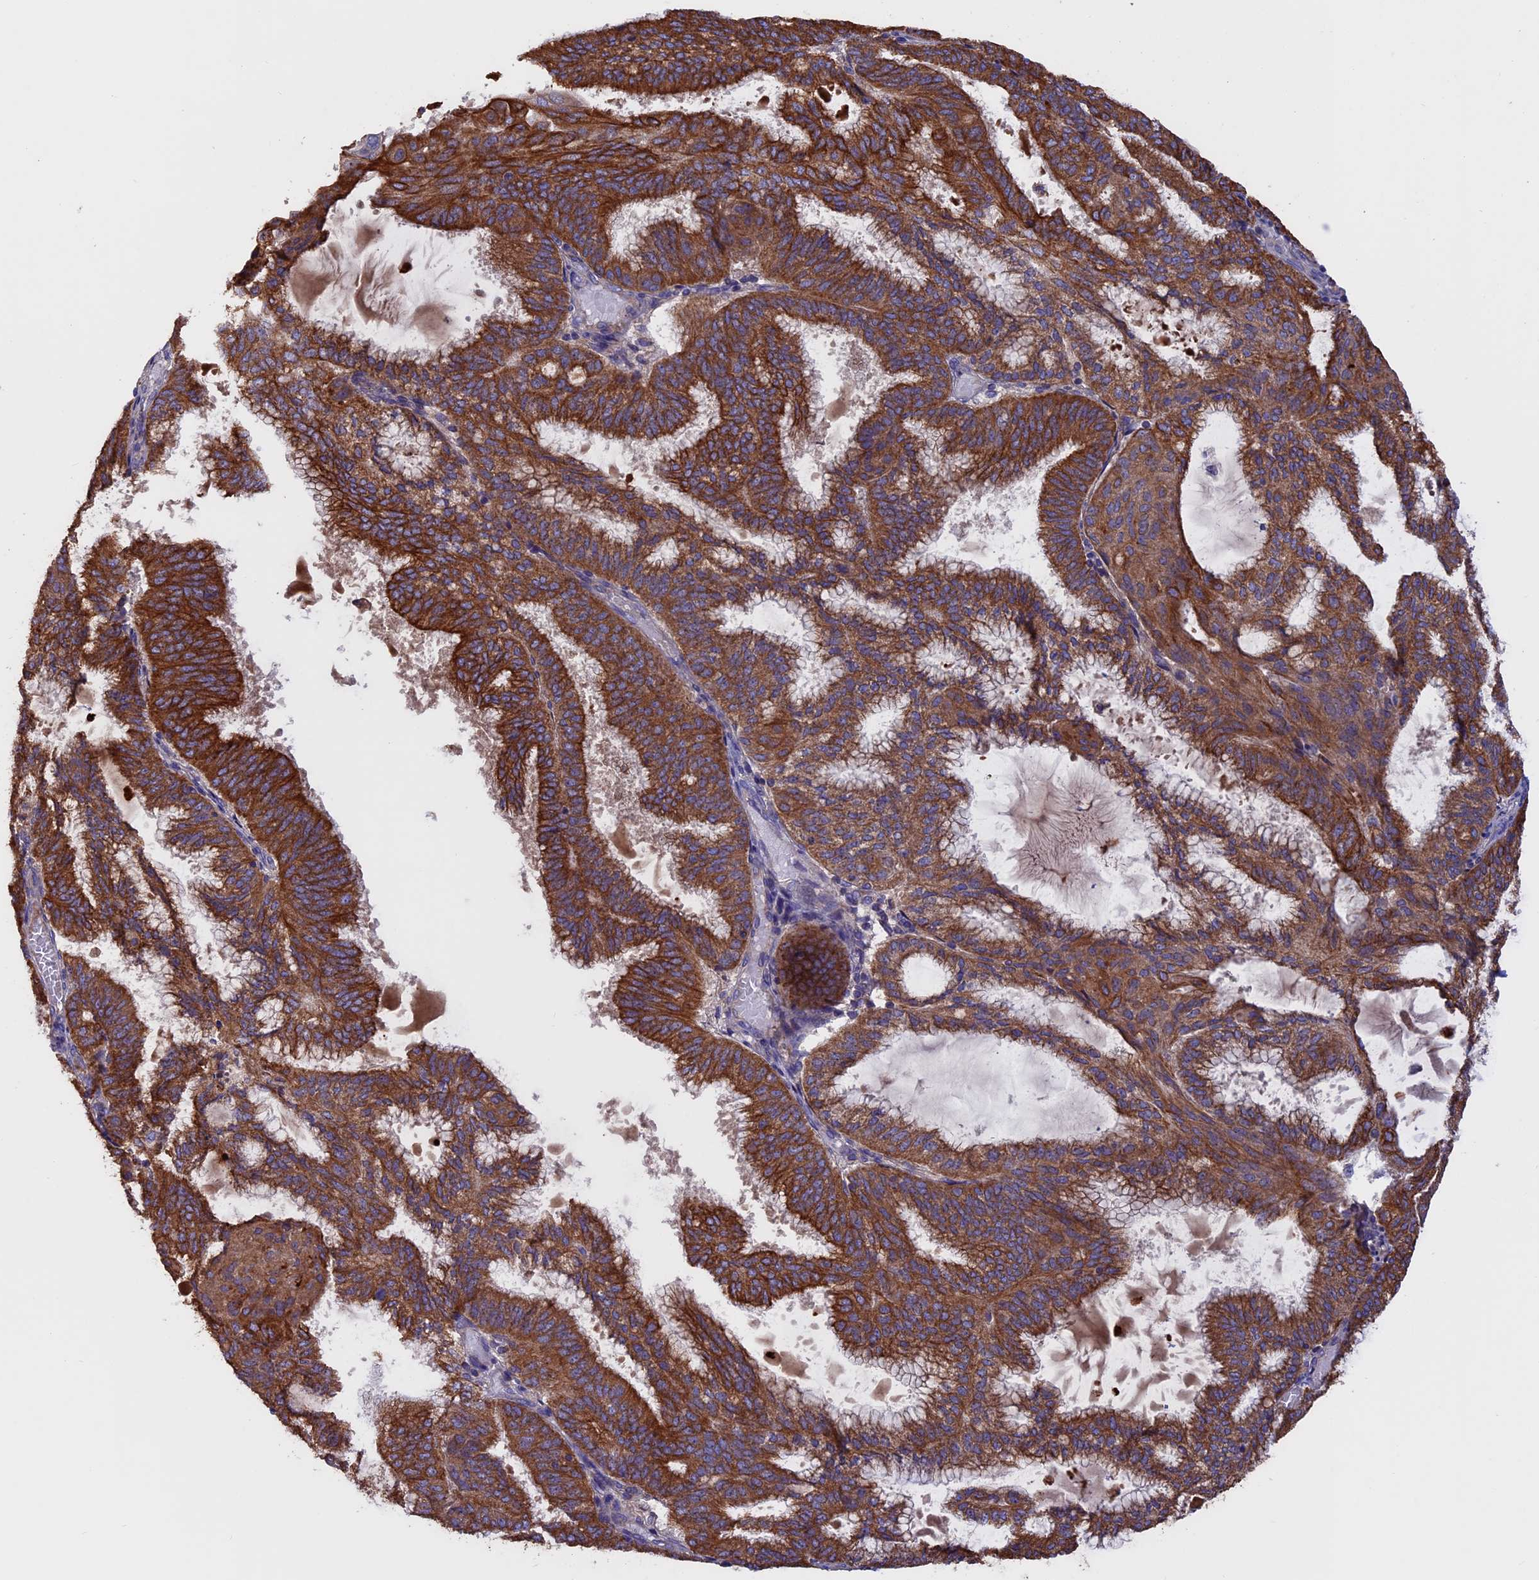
{"staining": {"intensity": "strong", "quantity": ">75%", "location": "cytoplasmic/membranous"}, "tissue": "endometrial cancer", "cell_type": "Tumor cells", "image_type": "cancer", "snomed": [{"axis": "morphology", "description": "Adenocarcinoma, NOS"}, {"axis": "topography", "description": "Endometrium"}], "caption": "Endometrial cancer (adenocarcinoma) stained with a brown dye exhibits strong cytoplasmic/membranous positive staining in approximately >75% of tumor cells.", "gene": "PTPN9", "patient": {"sex": "female", "age": 49}}